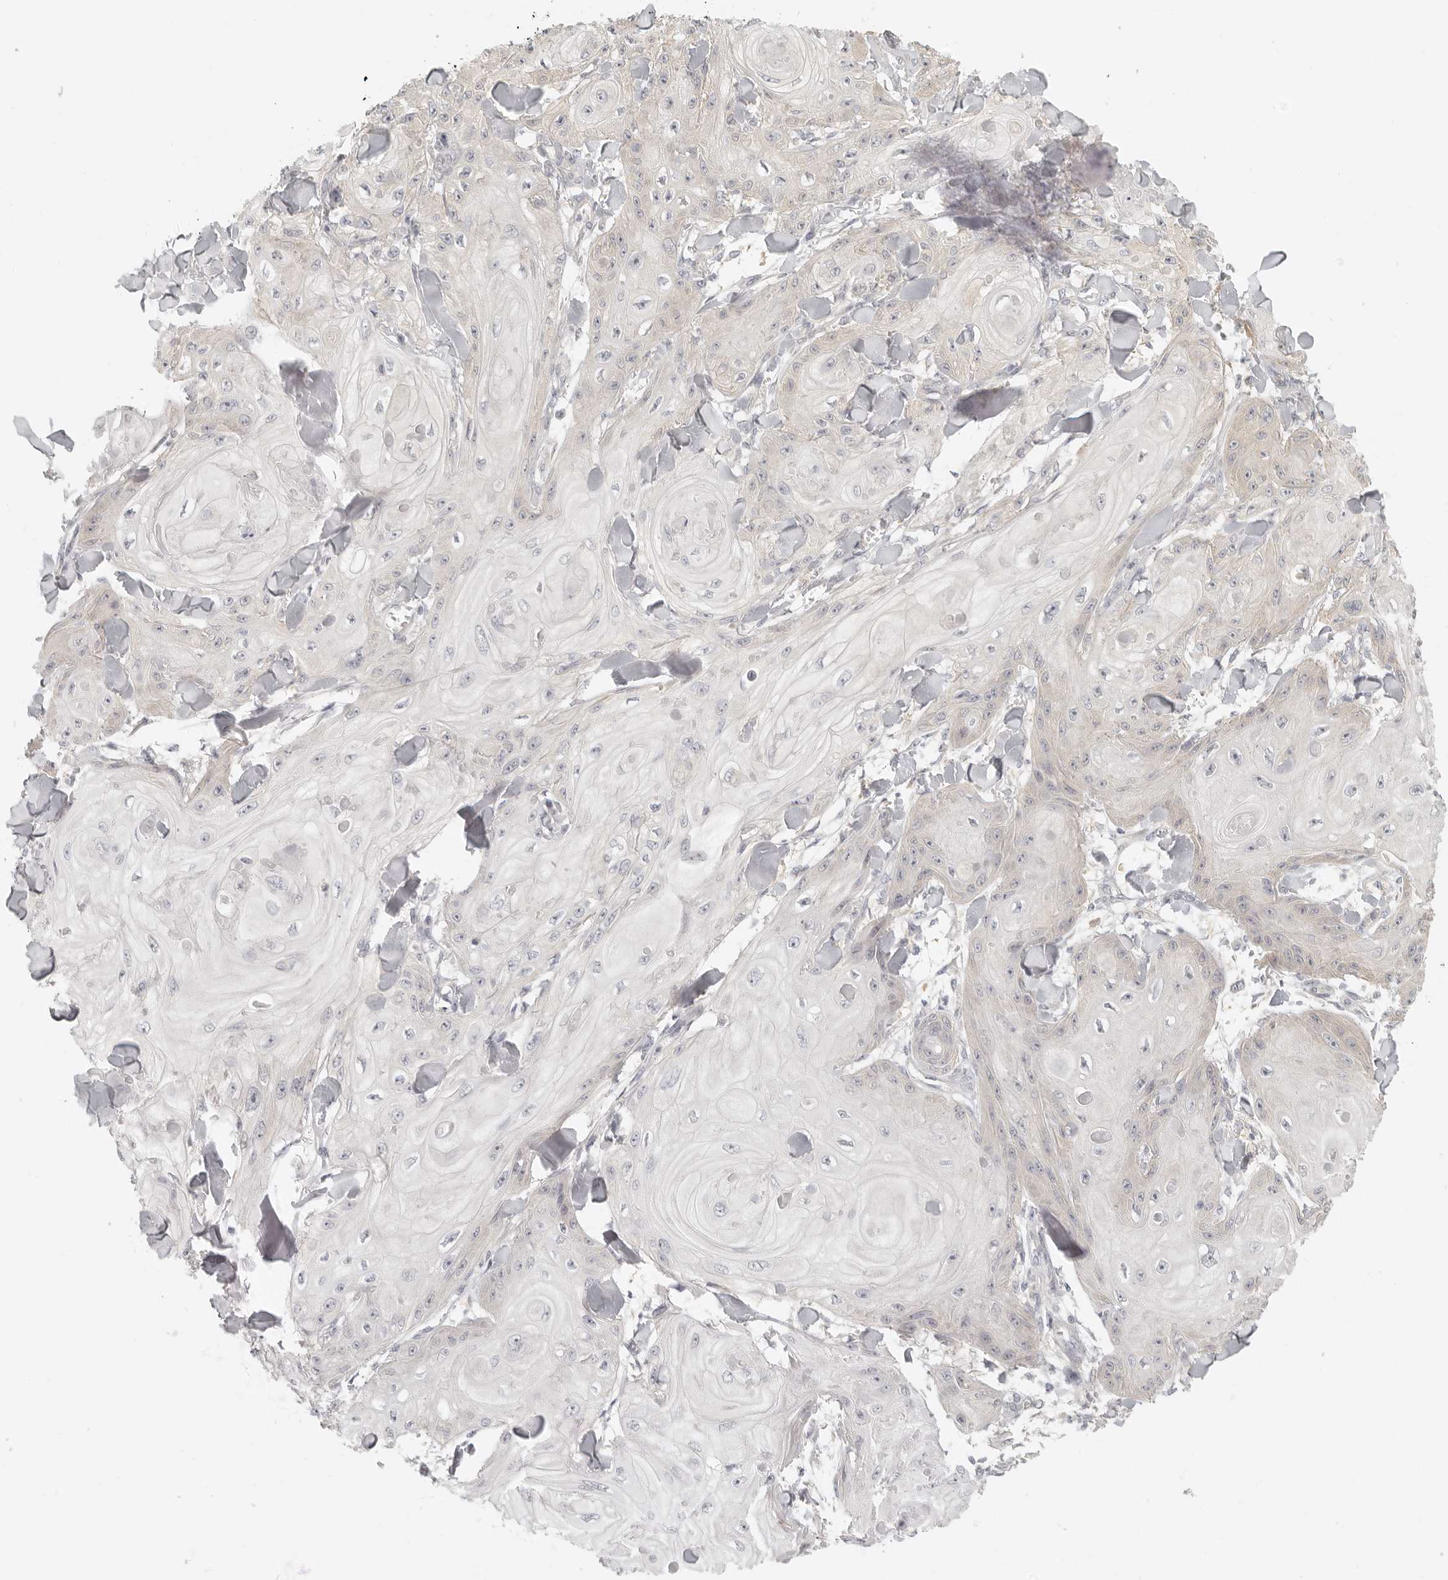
{"staining": {"intensity": "negative", "quantity": "none", "location": "none"}, "tissue": "skin cancer", "cell_type": "Tumor cells", "image_type": "cancer", "snomed": [{"axis": "morphology", "description": "Squamous cell carcinoma, NOS"}, {"axis": "topography", "description": "Skin"}], "caption": "A micrograph of skin cancer (squamous cell carcinoma) stained for a protein shows no brown staining in tumor cells. Brightfield microscopy of immunohistochemistry stained with DAB (brown) and hematoxylin (blue), captured at high magnification.", "gene": "AHDC1", "patient": {"sex": "male", "age": 74}}